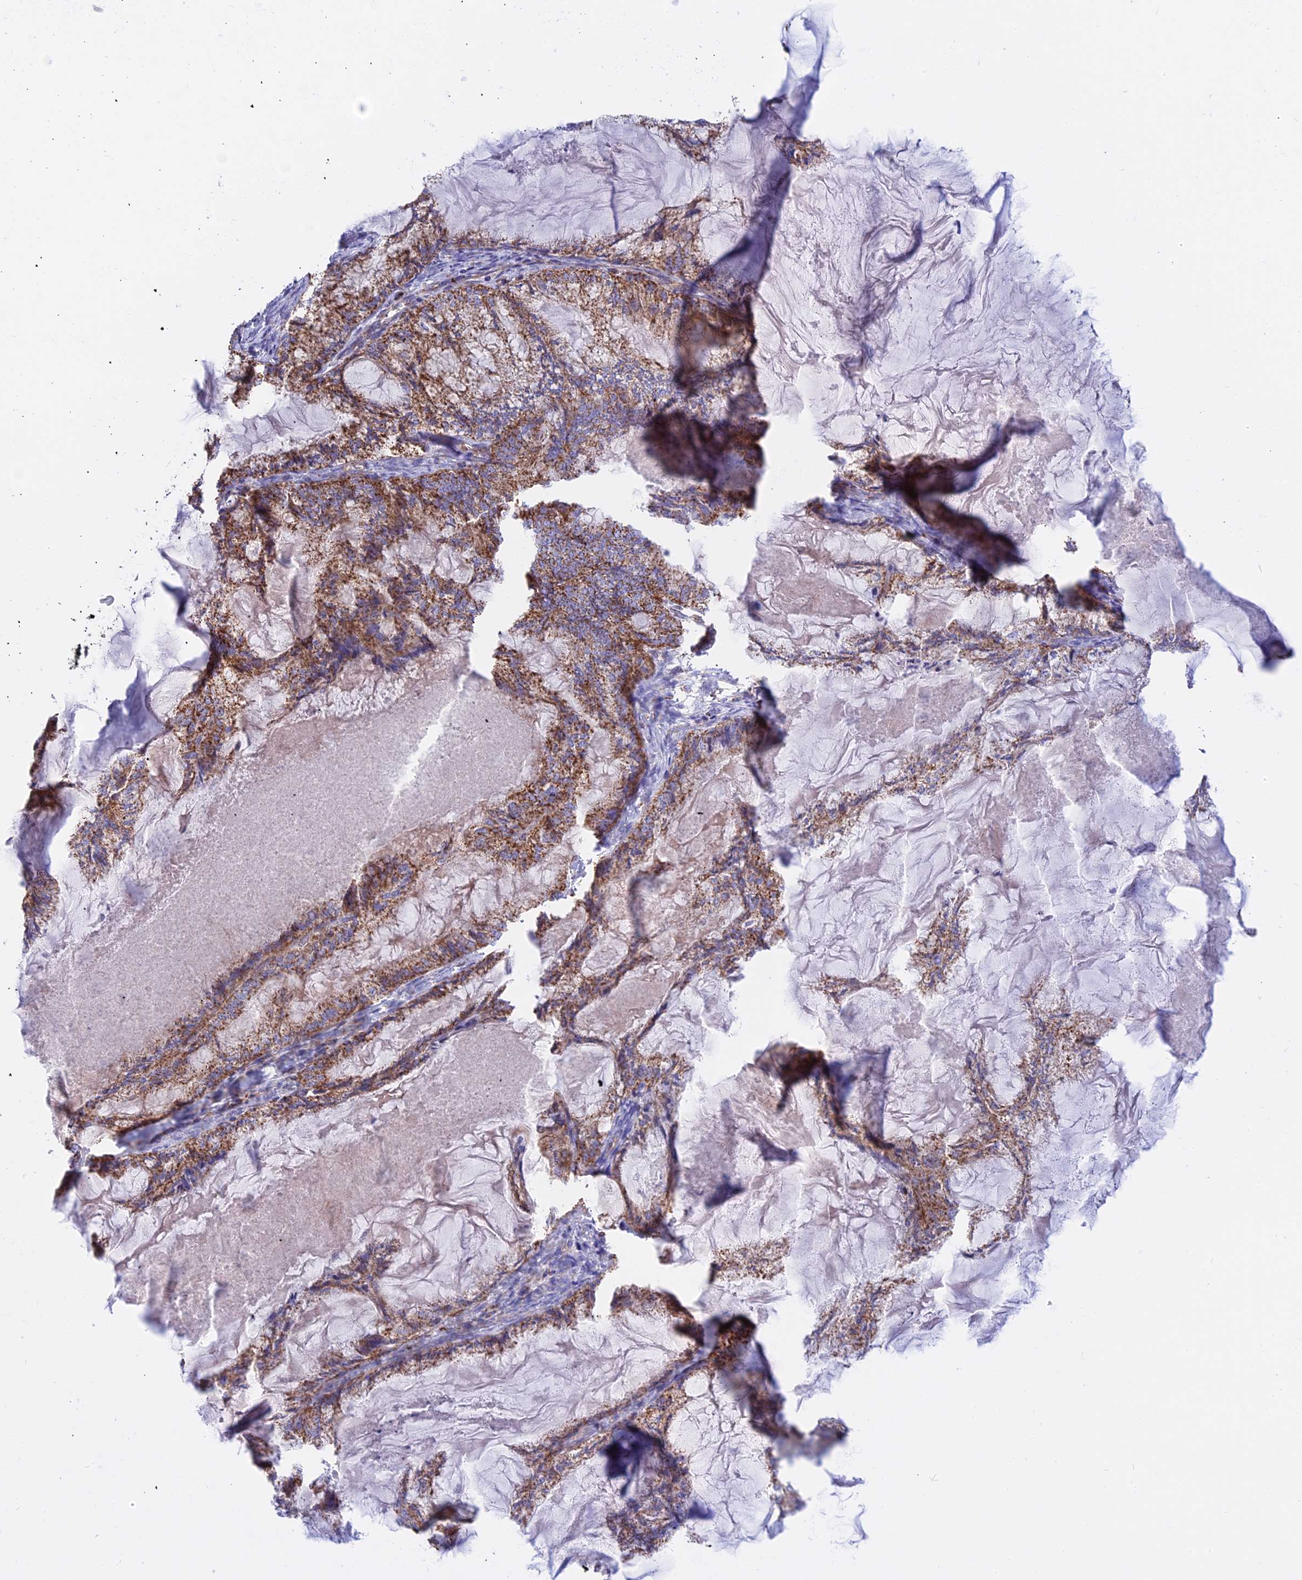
{"staining": {"intensity": "moderate", "quantity": ">75%", "location": "cytoplasmic/membranous"}, "tissue": "endometrial cancer", "cell_type": "Tumor cells", "image_type": "cancer", "snomed": [{"axis": "morphology", "description": "Adenocarcinoma, NOS"}, {"axis": "topography", "description": "Endometrium"}], "caption": "Human endometrial cancer (adenocarcinoma) stained with a protein marker exhibits moderate staining in tumor cells.", "gene": "GCDH", "patient": {"sex": "female", "age": 86}}